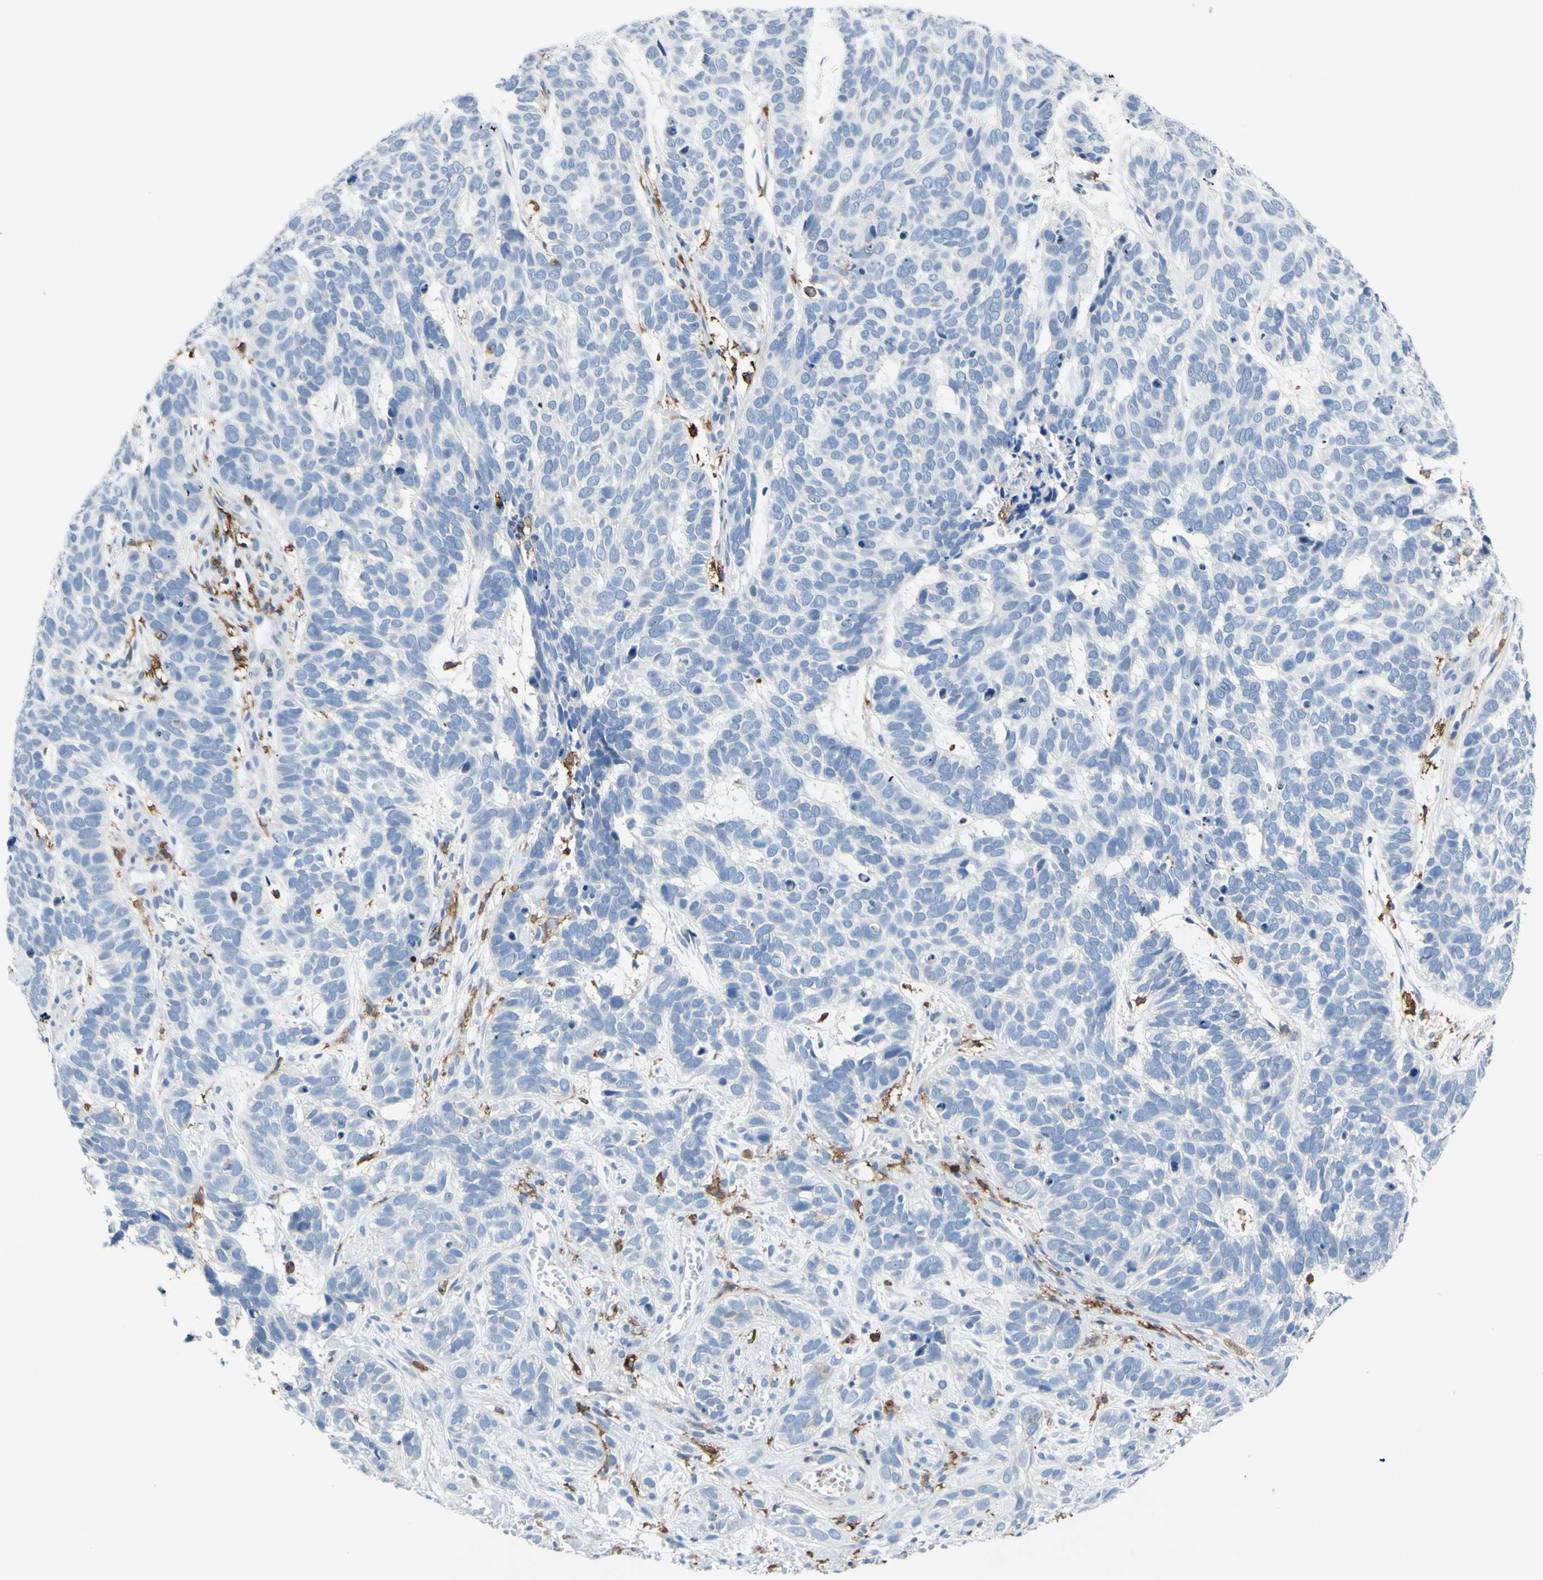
{"staining": {"intensity": "negative", "quantity": "none", "location": "none"}, "tissue": "skin cancer", "cell_type": "Tumor cells", "image_type": "cancer", "snomed": [{"axis": "morphology", "description": "Basal cell carcinoma"}, {"axis": "topography", "description": "Skin"}], "caption": "Tumor cells are negative for brown protein staining in skin cancer.", "gene": "FCGR2A", "patient": {"sex": "male", "age": 87}}